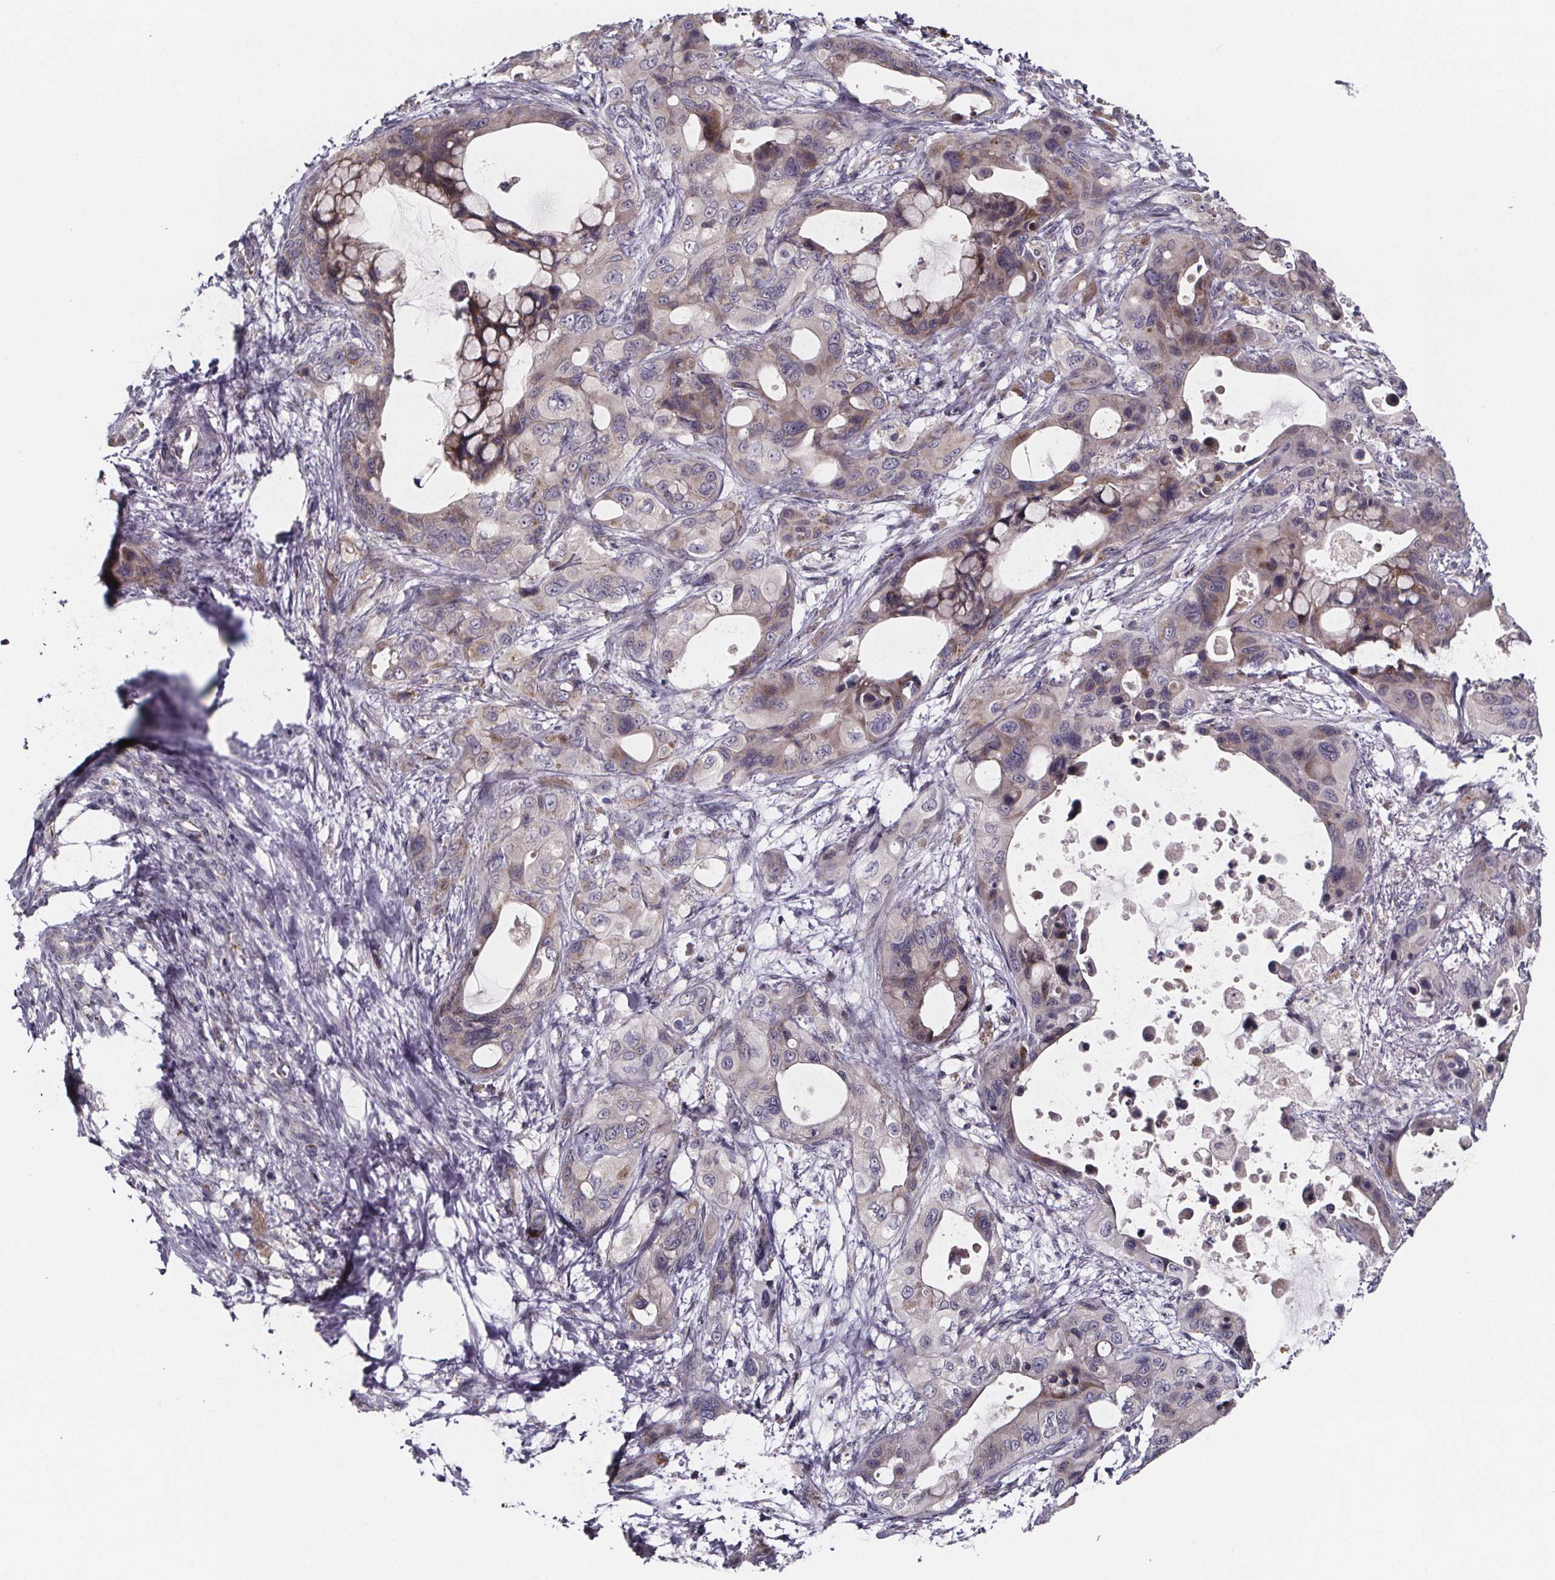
{"staining": {"intensity": "weak", "quantity": "<25%", "location": "cytoplasmic/membranous"}, "tissue": "pancreatic cancer", "cell_type": "Tumor cells", "image_type": "cancer", "snomed": [{"axis": "morphology", "description": "Adenocarcinoma, NOS"}, {"axis": "topography", "description": "Pancreas"}], "caption": "A photomicrograph of pancreatic cancer (adenocarcinoma) stained for a protein reveals no brown staining in tumor cells.", "gene": "NDST1", "patient": {"sex": "male", "age": 71}}